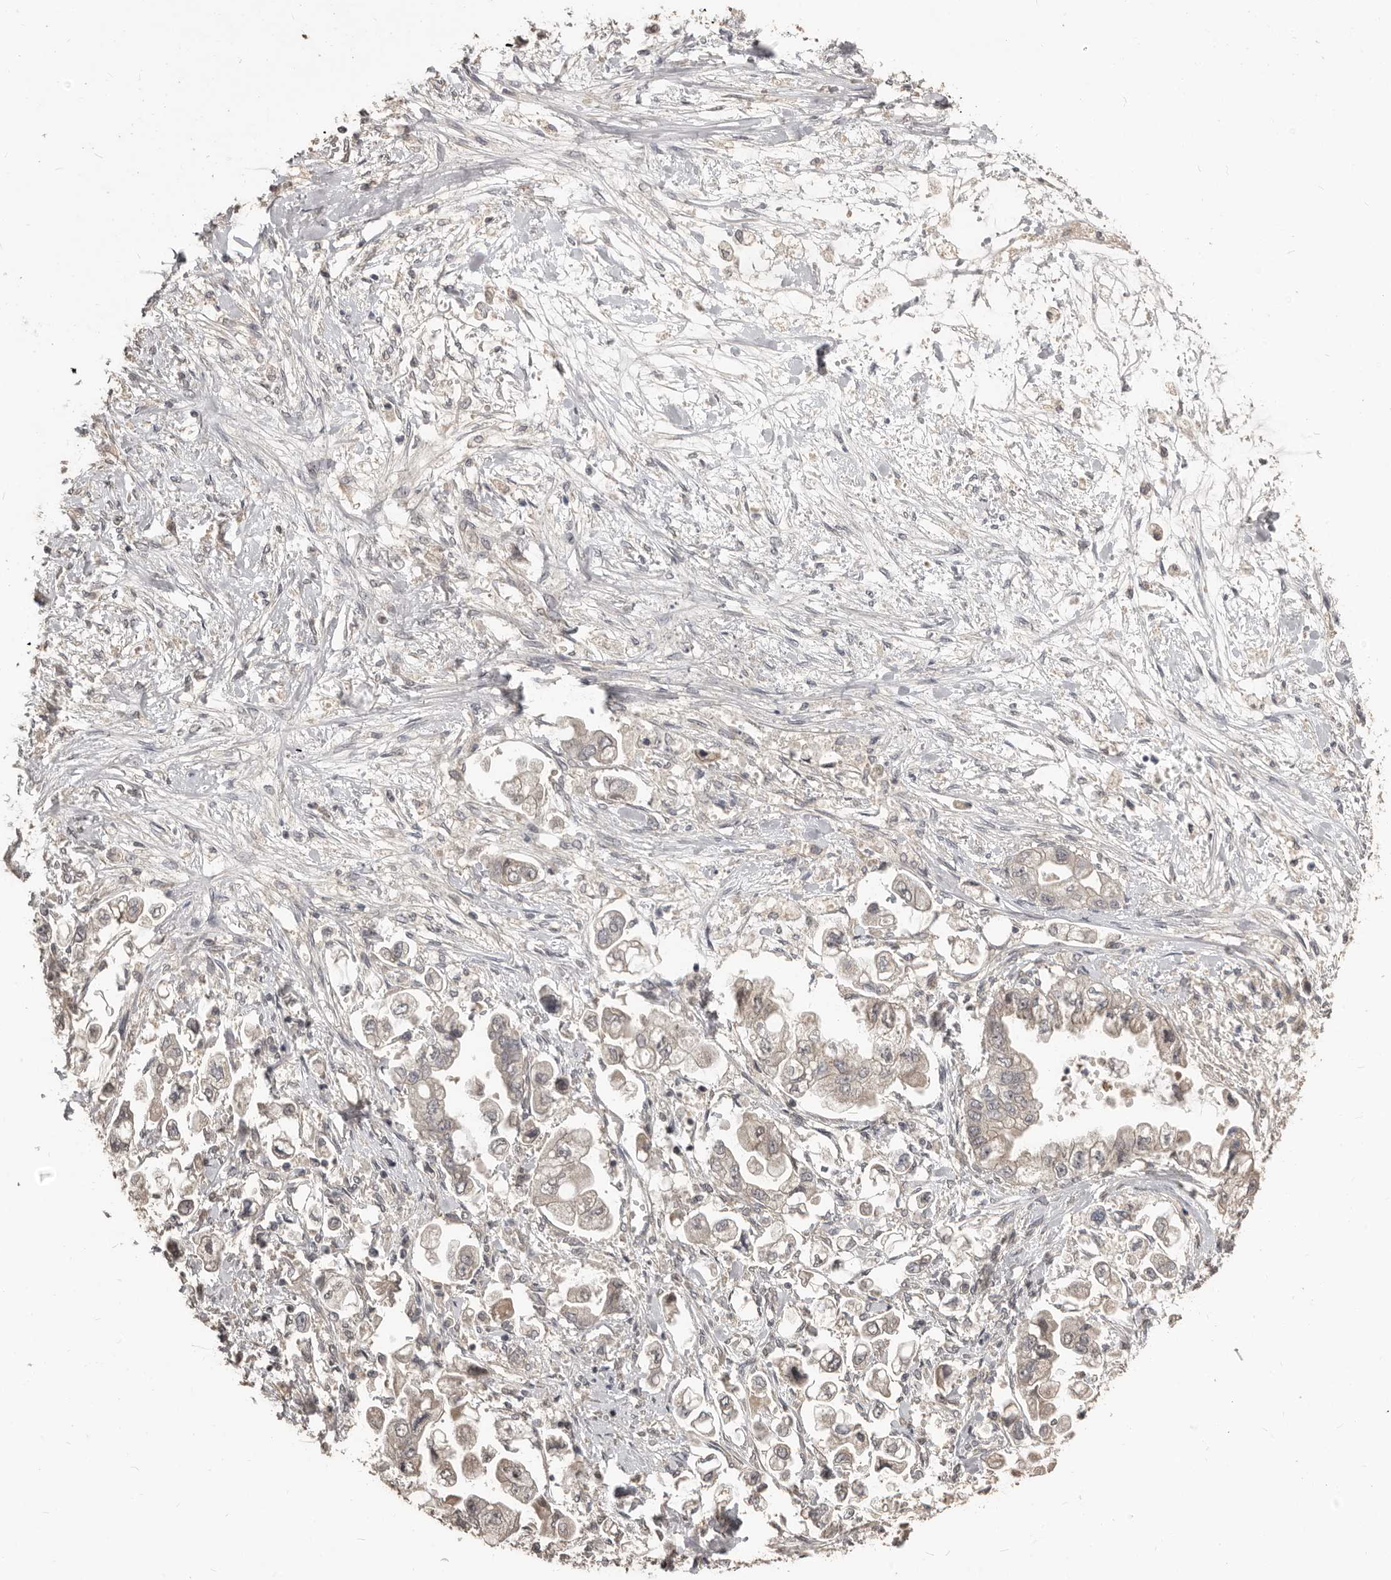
{"staining": {"intensity": "weak", "quantity": "25%-75%", "location": "cytoplasmic/membranous"}, "tissue": "stomach cancer", "cell_type": "Tumor cells", "image_type": "cancer", "snomed": [{"axis": "morphology", "description": "Adenocarcinoma, NOS"}, {"axis": "topography", "description": "Stomach"}], "caption": "An immunohistochemistry histopathology image of neoplastic tissue is shown. Protein staining in brown labels weak cytoplasmic/membranous positivity in stomach adenocarcinoma within tumor cells. (DAB (3,3'-diaminobenzidine) = brown stain, brightfield microscopy at high magnification).", "gene": "ZFP14", "patient": {"sex": "male", "age": 62}}